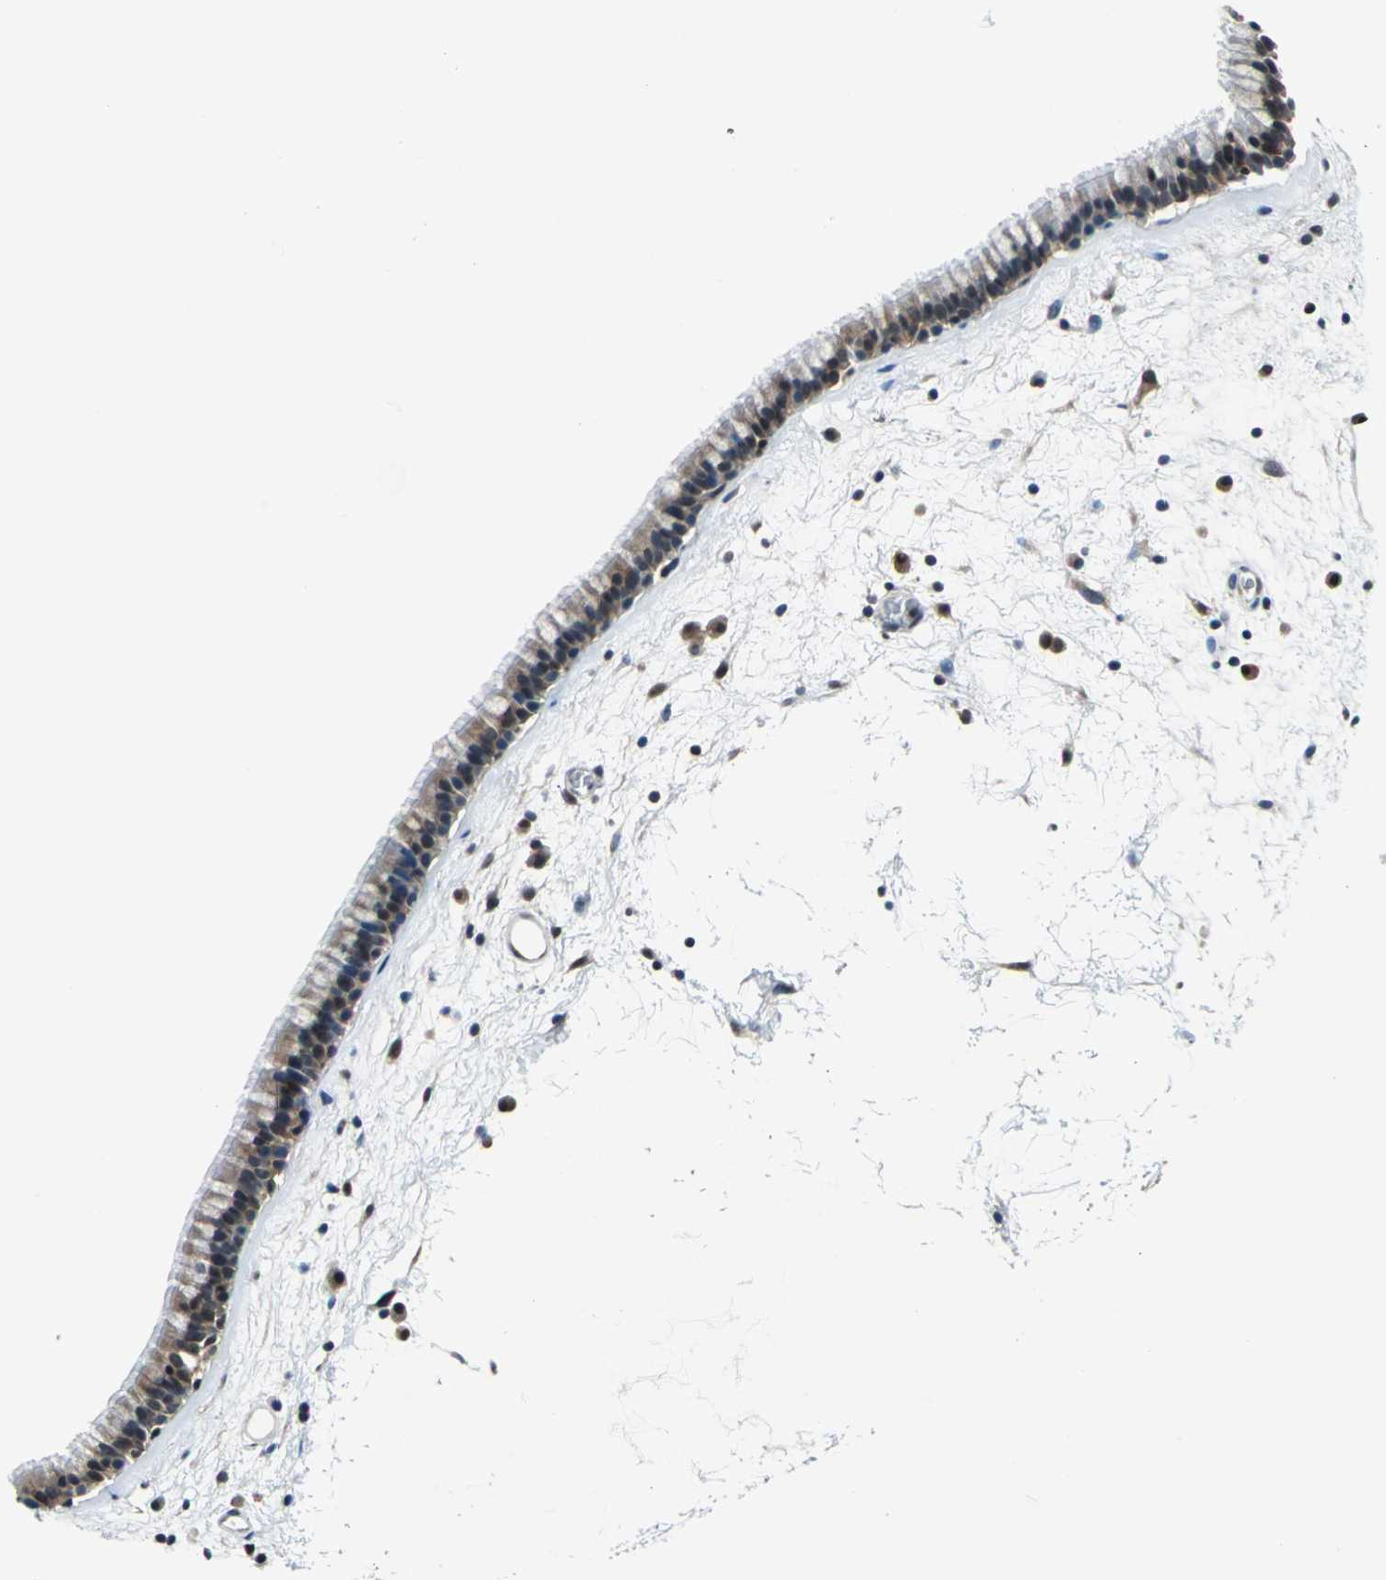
{"staining": {"intensity": "moderate", "quantity": "25%-75%", "location": "cytoplasmic/membranous,nuclear"}, "tissue": "nasopharynx", "cell_type": "Respiratory epithelial cells", "image_type": "normal", "snomed": [{"axis": "morphology", "description": "Normal tissue, NOS"}, {"axis": "morphology", "description": "Inflammation, NOS"}, {"axis": "topography", "description": "Nasopharynx"}], "caption": "Moderate cytoplasmic/membranous,nuclear staining is seen in approximately 25%-75% of respiratory epithelial cells in benign nasopharynx. (brown staining indicates protein expression, while blue staining denotes nuclei).", "gene": "PSME1", "patient": {"sex": "male", "age": 48}}